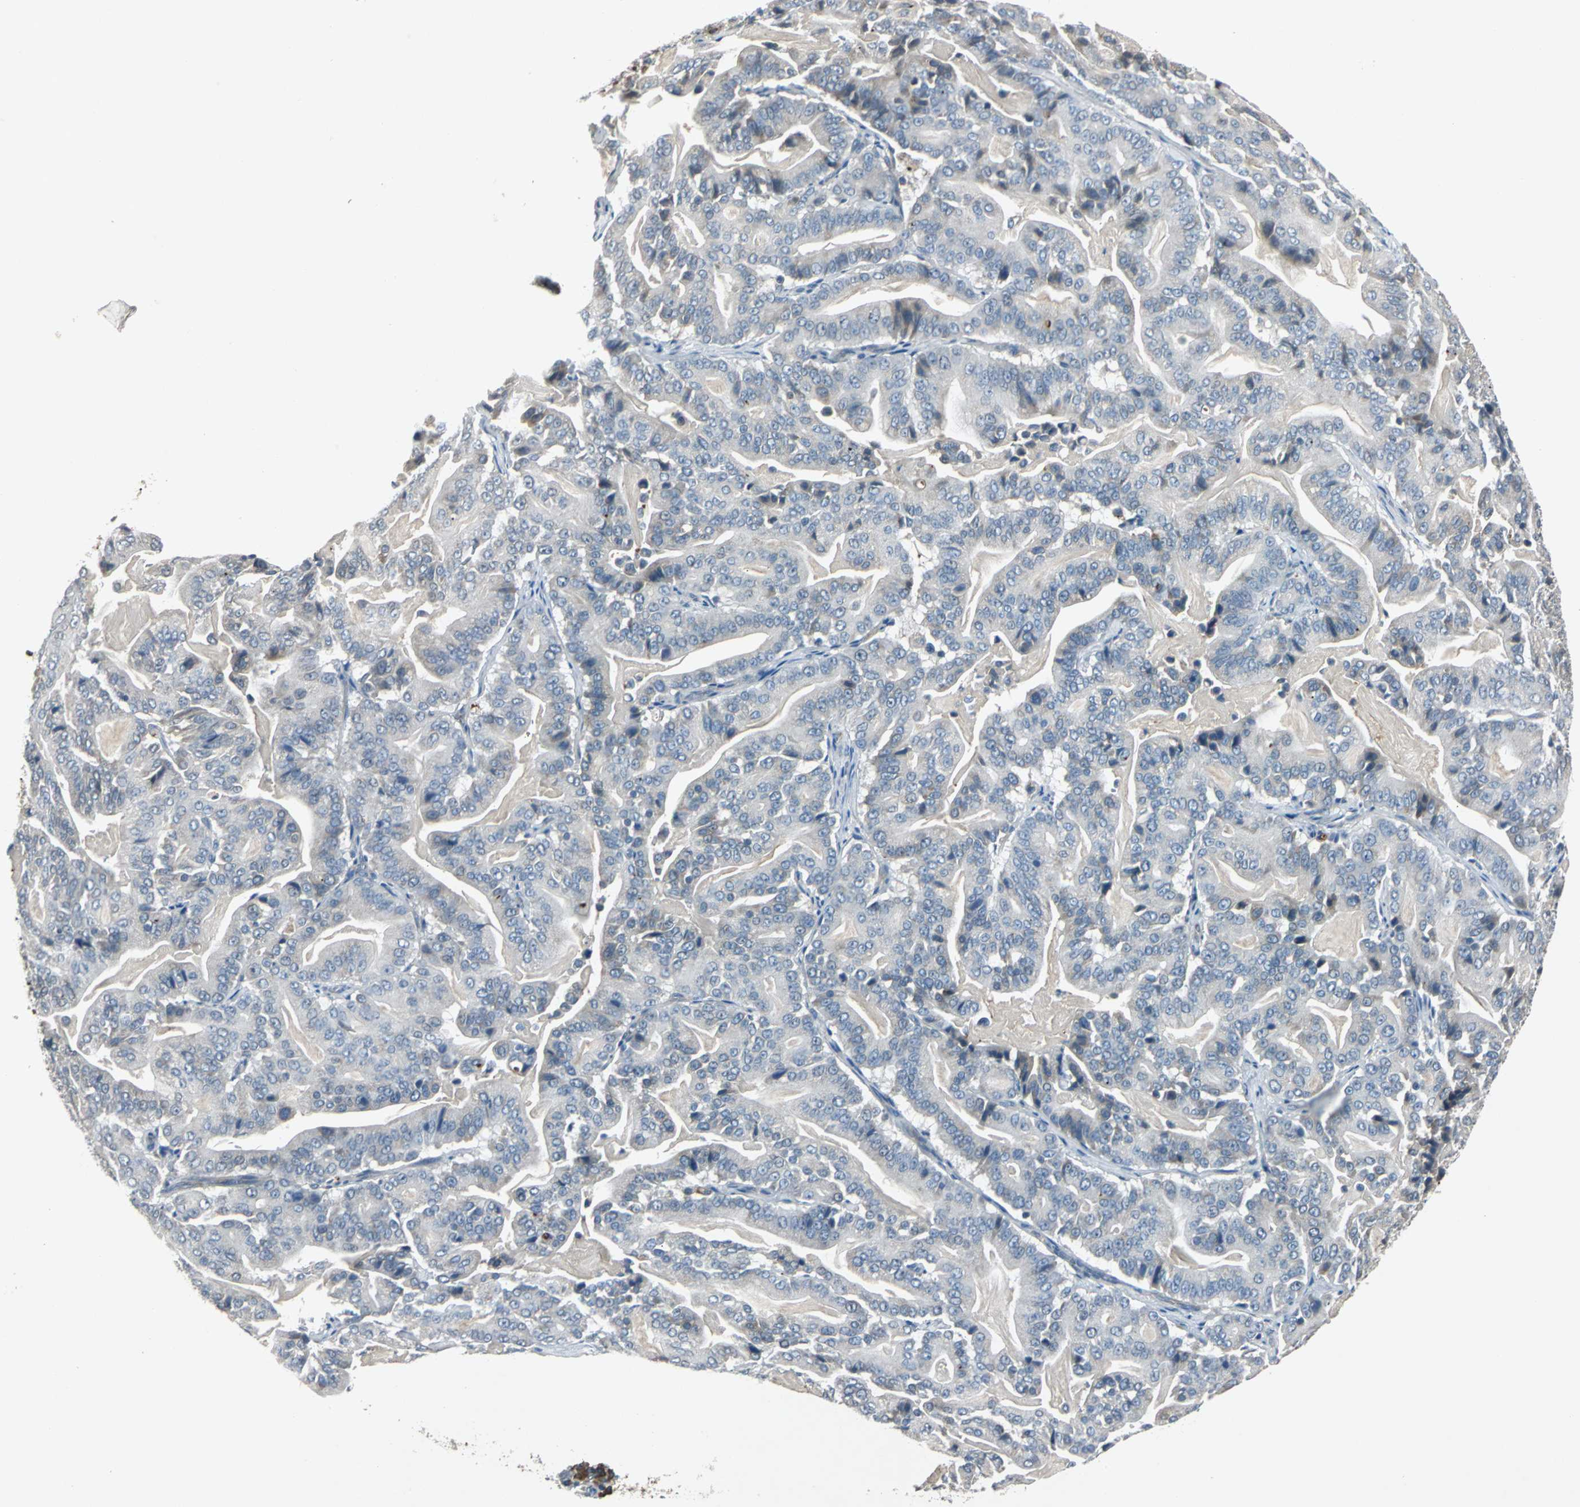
{"staining": {"intensity": "weak", "quantity": "25%-75%", "location": "cytoplasmic/membranous"}, "tissue": "pancreatic cancer", "cell_type": "Tumor cells", "image_type": "cancer", "snomed": [{"axis": "morphology", "description": "Adenocarcinoma, NOS"}, {"axis": "topography", "description": "Pancreas"}], "caption": "IHC staining of pancreatic cancer, which displays low levels of weak cytoplasmic/membranous positivity in about 25%-75% of tumor cells indicating weak cytoplasmic/membranous protein expression. The staining was performed using DAB (3,3'-diaminobenzidine) (brown) for protein detection and nuclei were counterstained in hematoxylin (blue).", "gene": "SLC2A13", "patient": {"sex": "male", "age": 63}}